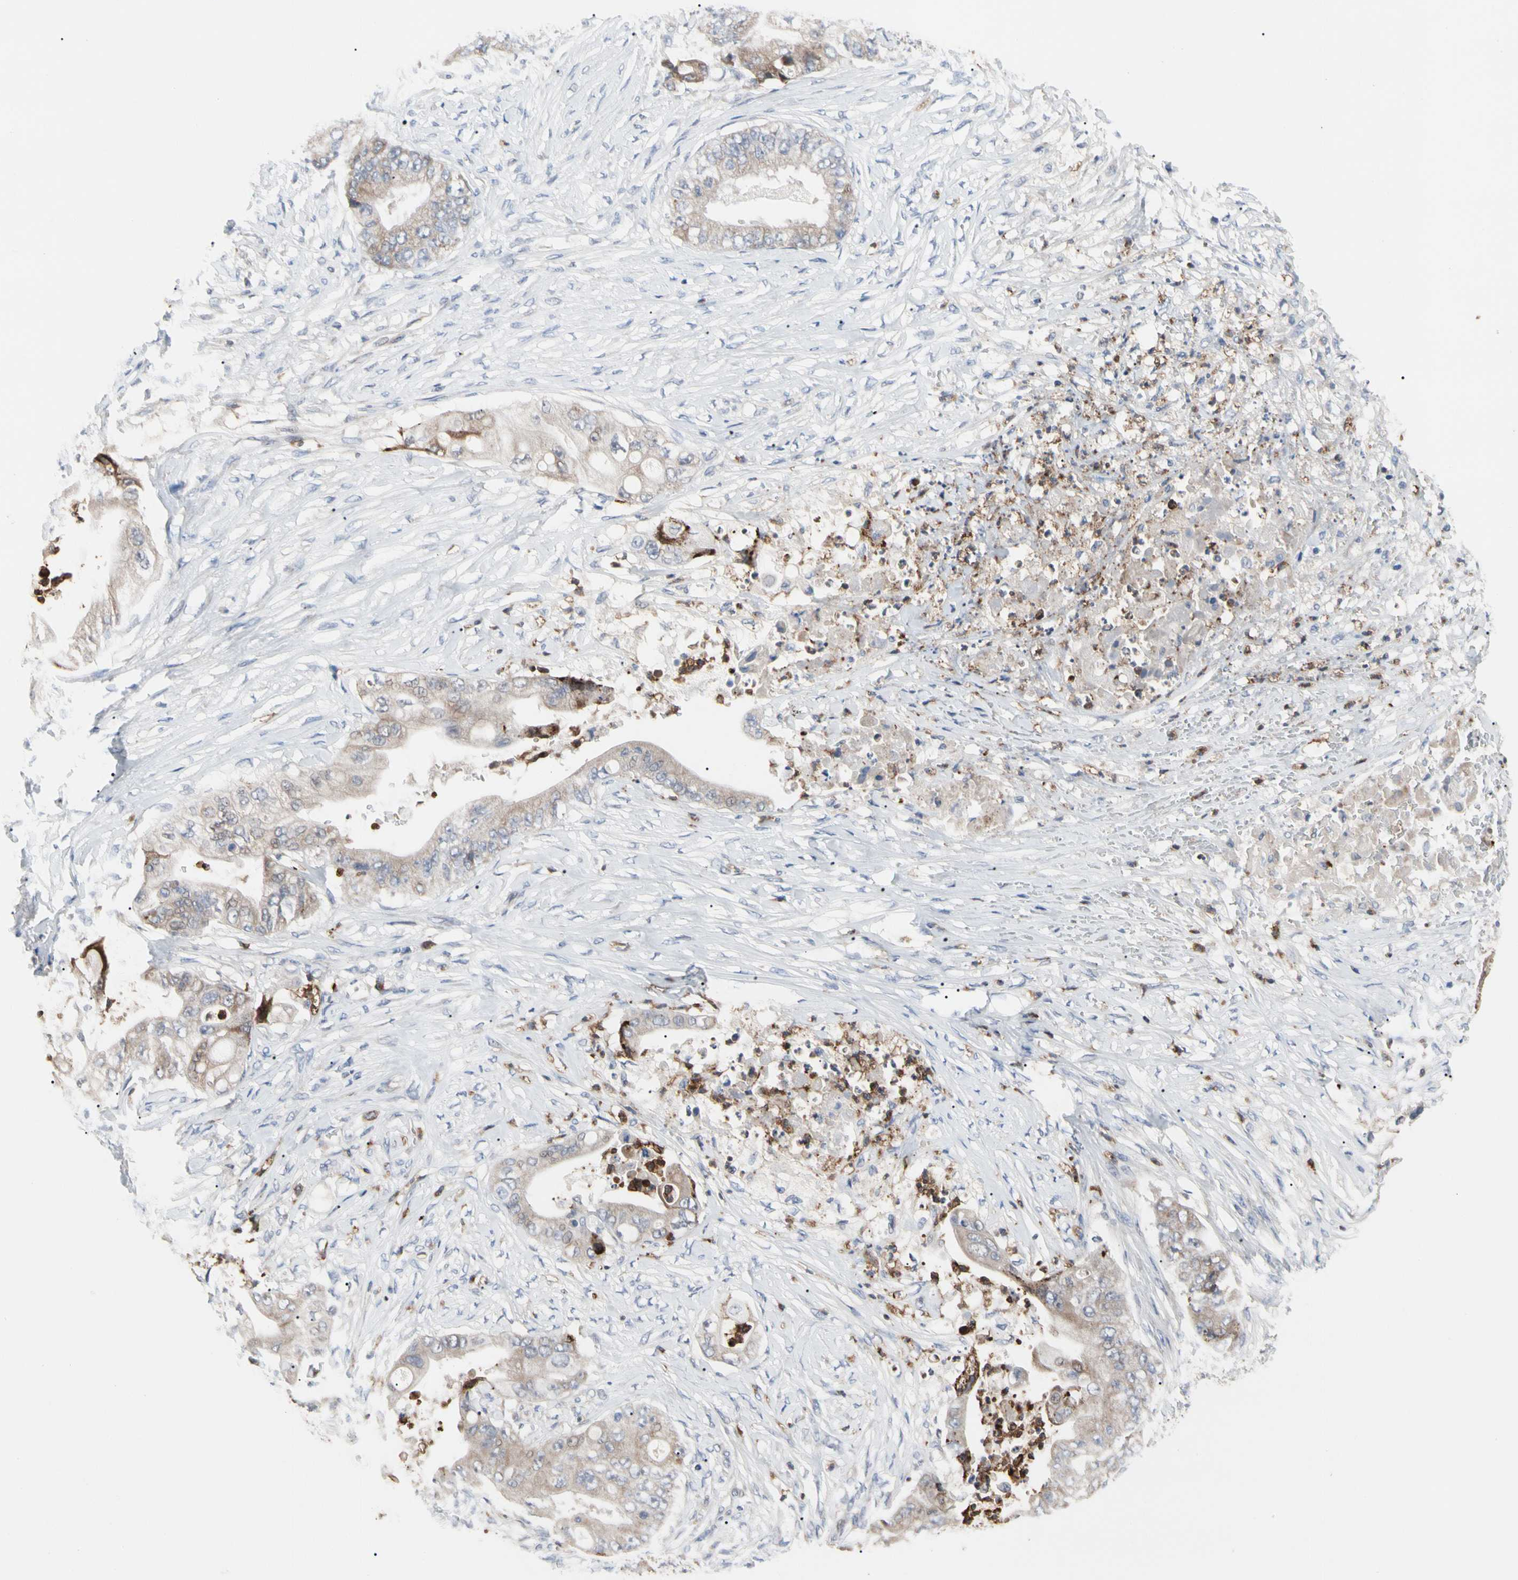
{"staining": {"intensity": "weak", "quantity": "25%-75%", "location": "cytoplasmic/membranous"}, "tissue": "stomach cancer", "cell_type": "Tumor cells", "image_type": "cancer", "snomed": [{"axis": "morphology", "description": "Adenocarcinoma, NOS"}, {"axis": "topography", "description": "Stomach"}], "caption": "Protein staining of adenocarcinoma (stomach) tissue reveals weak cytoplasmic/membranous positivity in about 25%-75% of tumor cells.", "gene": "MCL1", "patient": {"sex": "female", "age": 73}}